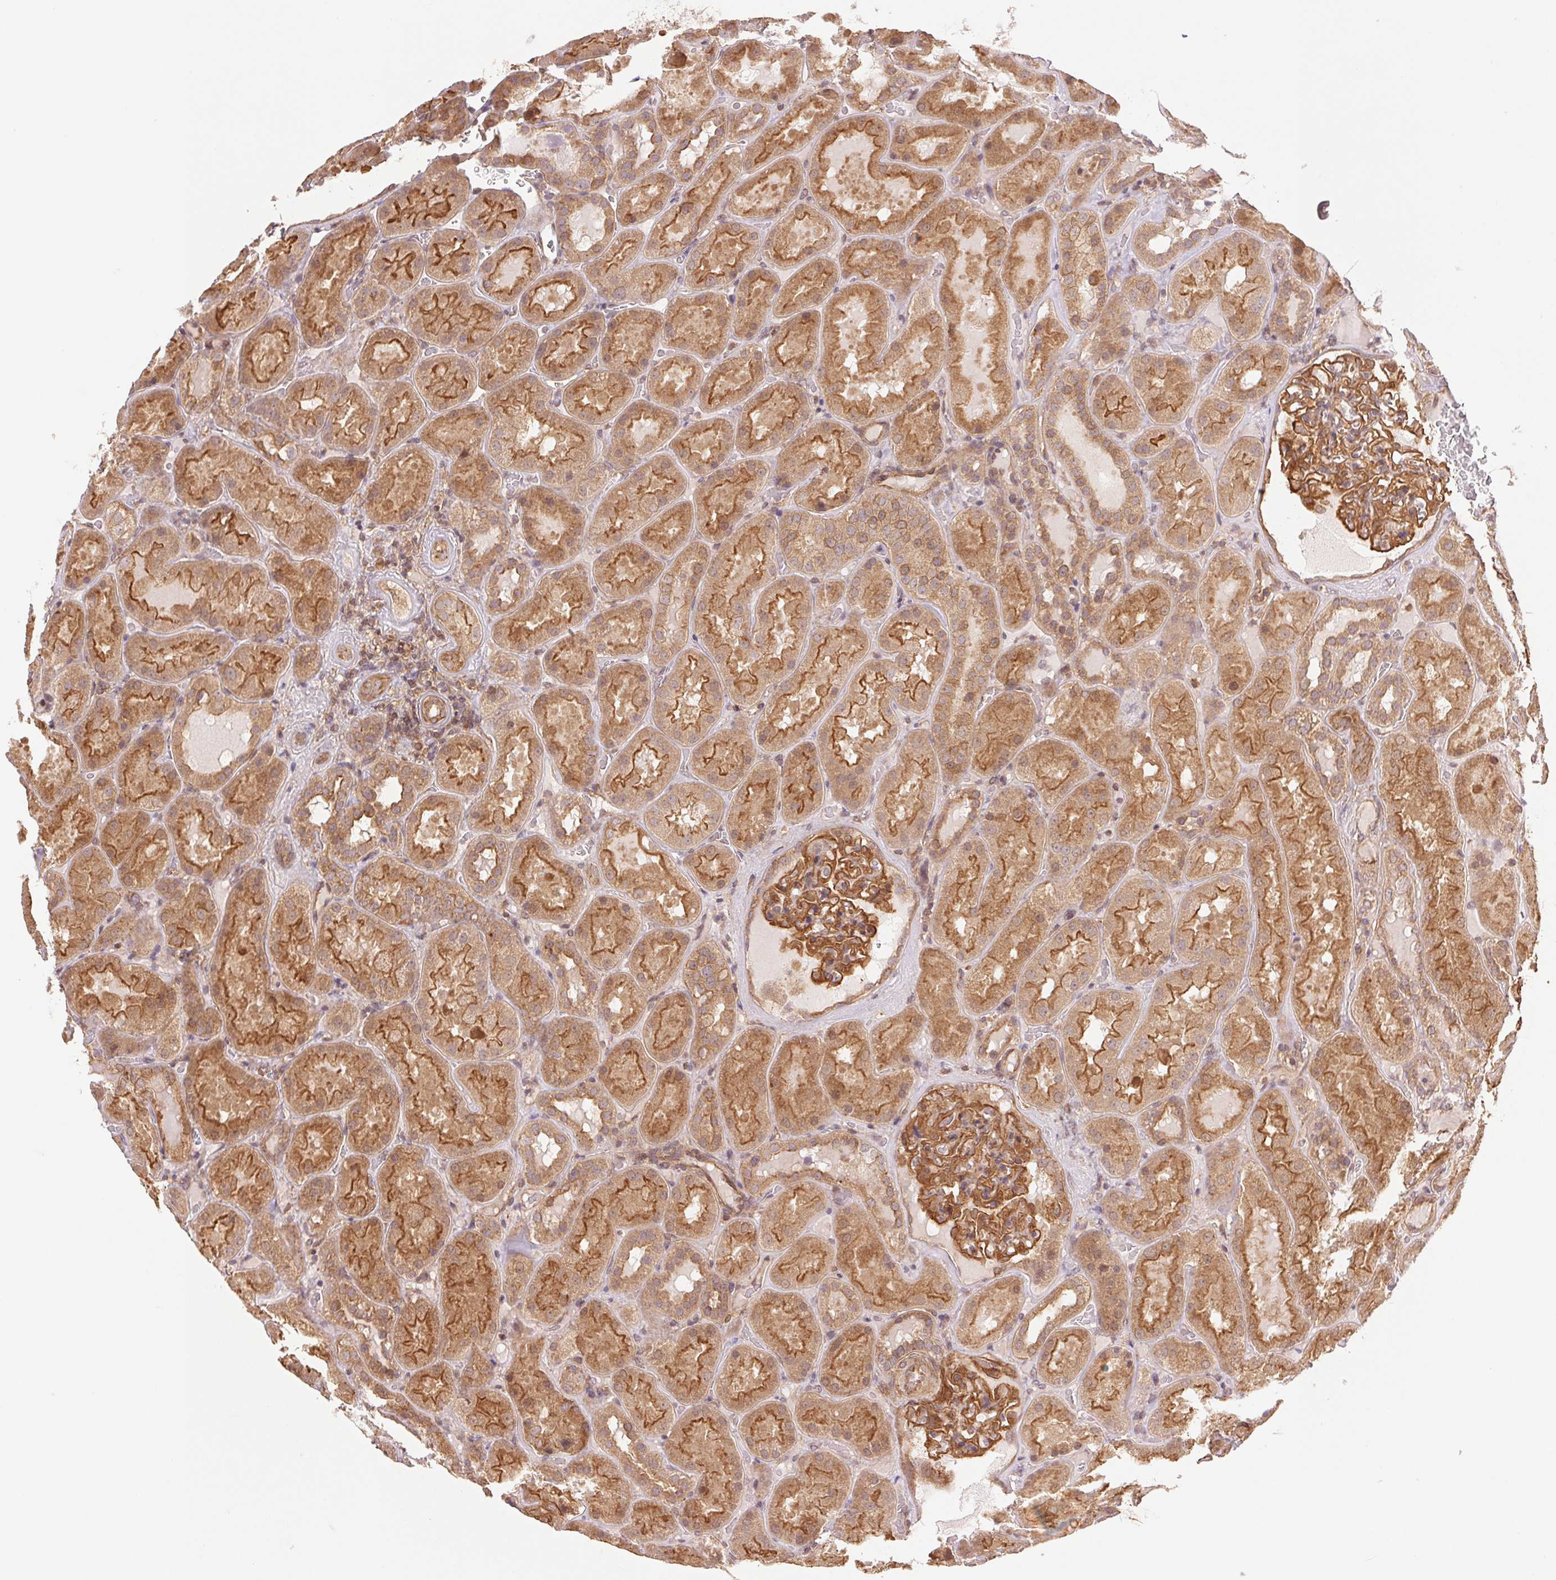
{"staining": {"intensity": "strong", "quantity": ">75%", "location": "cytoplasmic/membranous"}, "tissue": "kidney", "cell_type": "Cells in glomeruli", "image_type": "normal", "snomed": [{"axis": "morphology", "description": "Normal tissue, NOS"}, {"axis": "topography", "description": "Kidney"}], "caption": "The micrograph demonstrates staining of normal kidney, revealing strong cytoplasmic/membranous protein expression (brown color) within cells in glomeruli. (Stains: DAB (3,3'-diaminobenzidine) in brown, nuclei in blue, Microscopy: brightfield microscopy at high magnification).", "gene": "STARD7", "patient": {"sex": "male", "age": 73}}